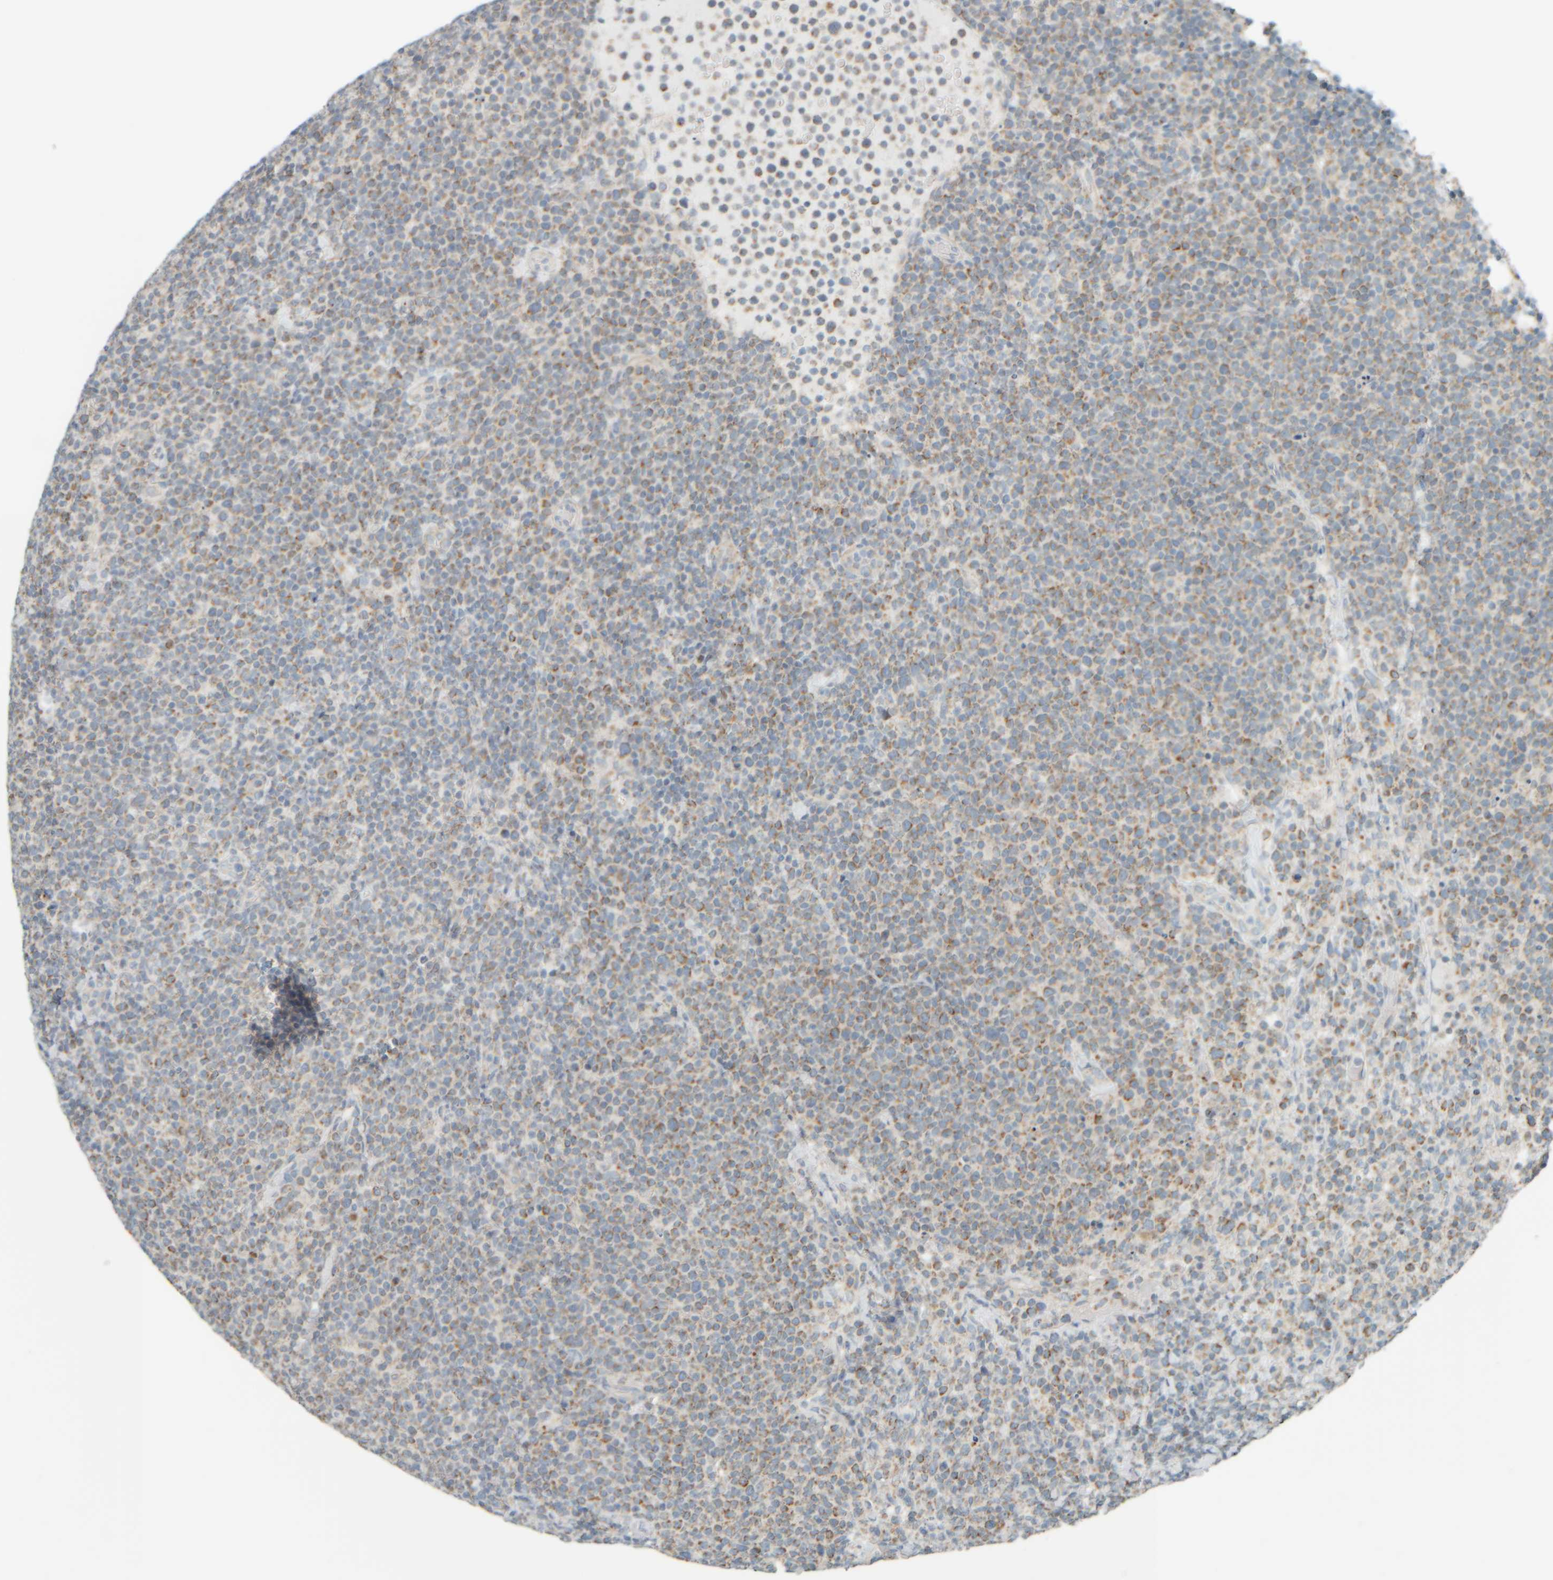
{"staining": {"intensity": "moderate", "quantity": "25%-75%", "location": "cytoplasmic/membranous"}, "tissue": "lymphoma", "cell_type": "Tumor cells", "image_type": "cancer", "snomed": [{"axis": "morphology", "description": "Malignant lymphoma, non-Hodgkin's type, High grade"}, {"axis": "topography", "description": "Lymph node"}], "caption": "Immunohistochemistry image of neoplastic tissue: human malignant lymphoma, non-Hodgkin's type (high-grade) stained using immunohistochemistry (IHC) displays medium levels of moderate protein expression localized specifically in the cytoplasmic/membranous of tumor cells, appearing as a cytoplasmic/membranous brown color.", "gene": "PTGES3L-AARSD1", "patient": {"sex": "male", "age": 61}}